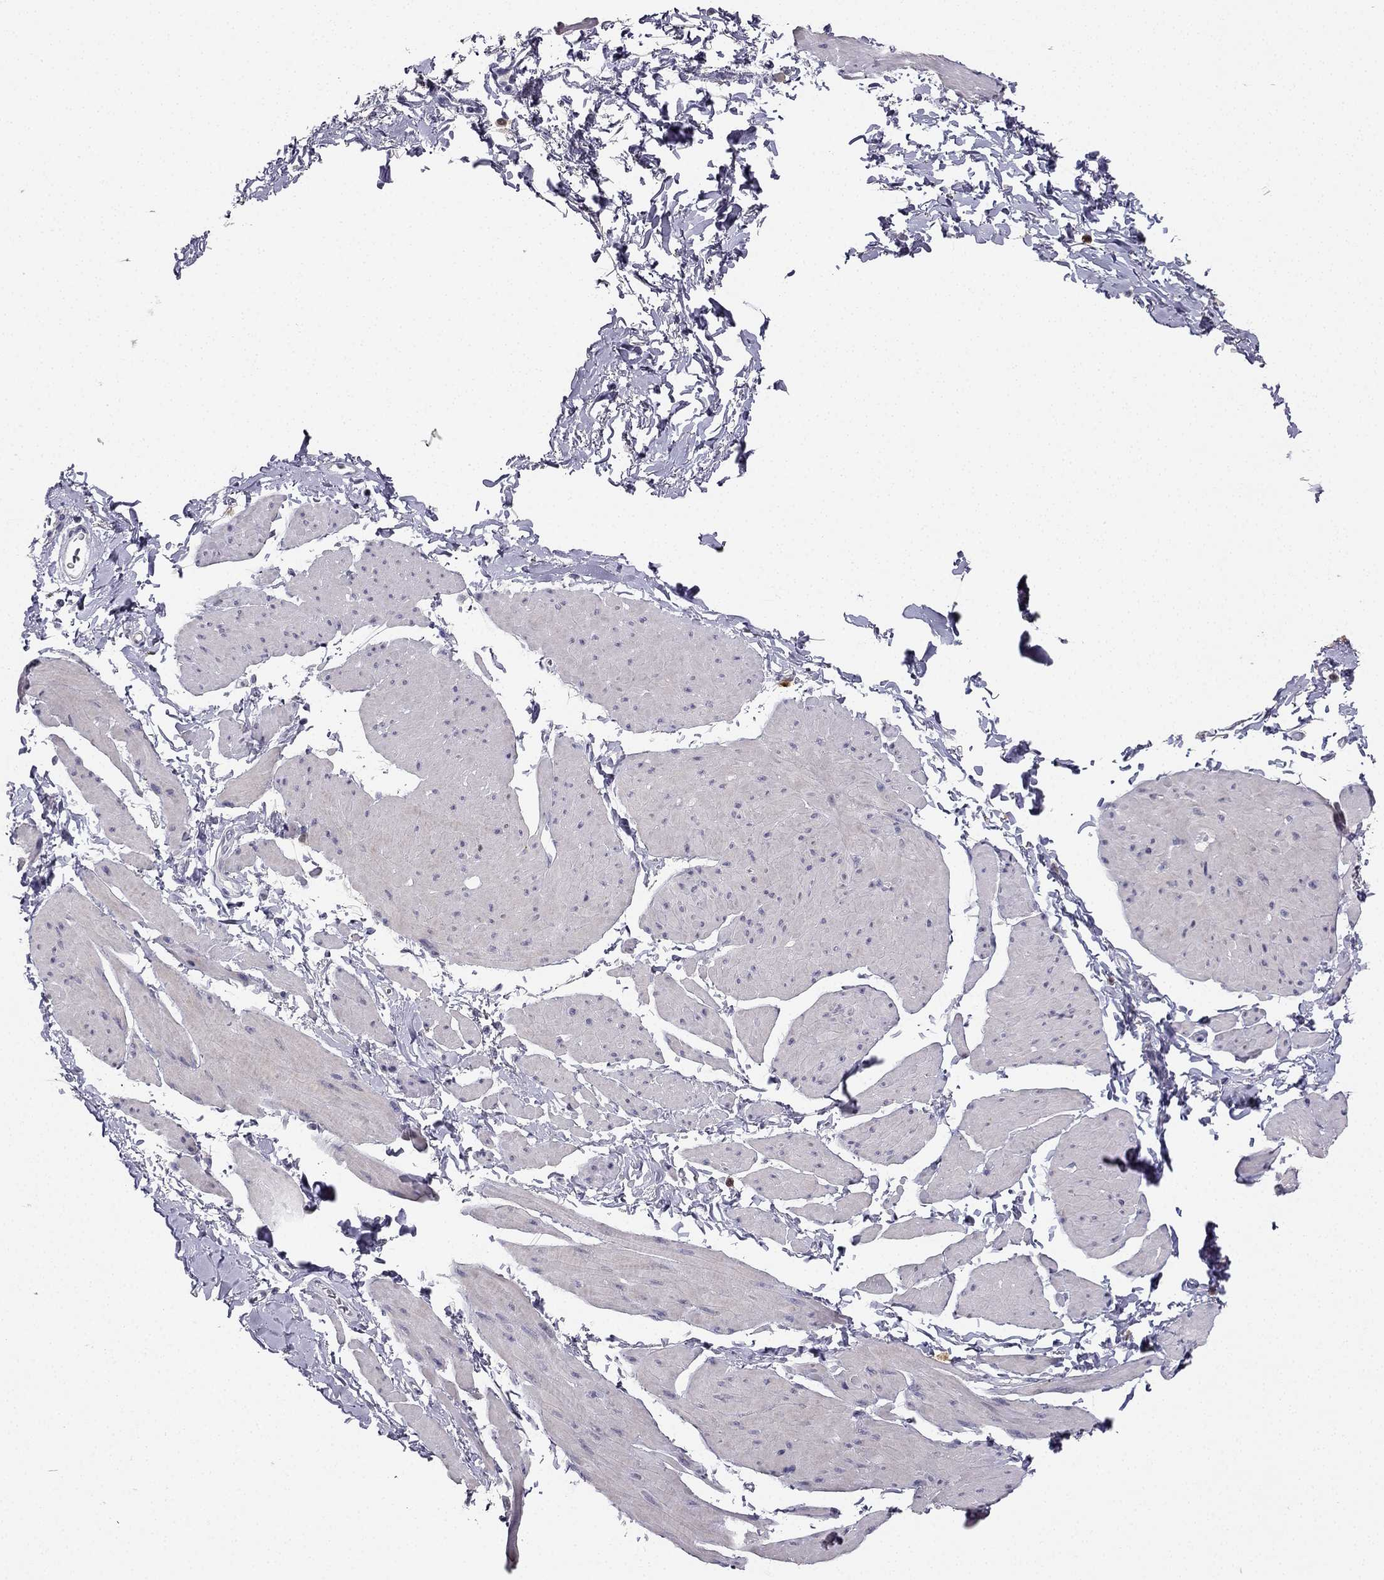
{"staining": {"intensity": "negative", "quantity": "none", "location": "none"}, "tissue": "smooth muscle", "cell_type": "Smooth muscle cells", "image_type": "normal", "snomed": [{"axis": "morphology", "description": "Normal tissue, NOS"}, {"axis": "topography", "description": "Adipose tissue"}, {"axis": "topography", "description": "Smooth muscle"}, {"axis": "topography", "description": "Peripheral nerve tissue"}], "caption": "DAB immunohistochemical staining of benign smooth muscle demonstrates no significant positivity in smooth muscle cells. (Stains: DAB immunohistochemistry (IHC) with hematoxylin counter stain, Microscopy: brightfield microscopy at high magnification).", "gene": "CALB2", "patient": {"sex": "male", "age": 83}}